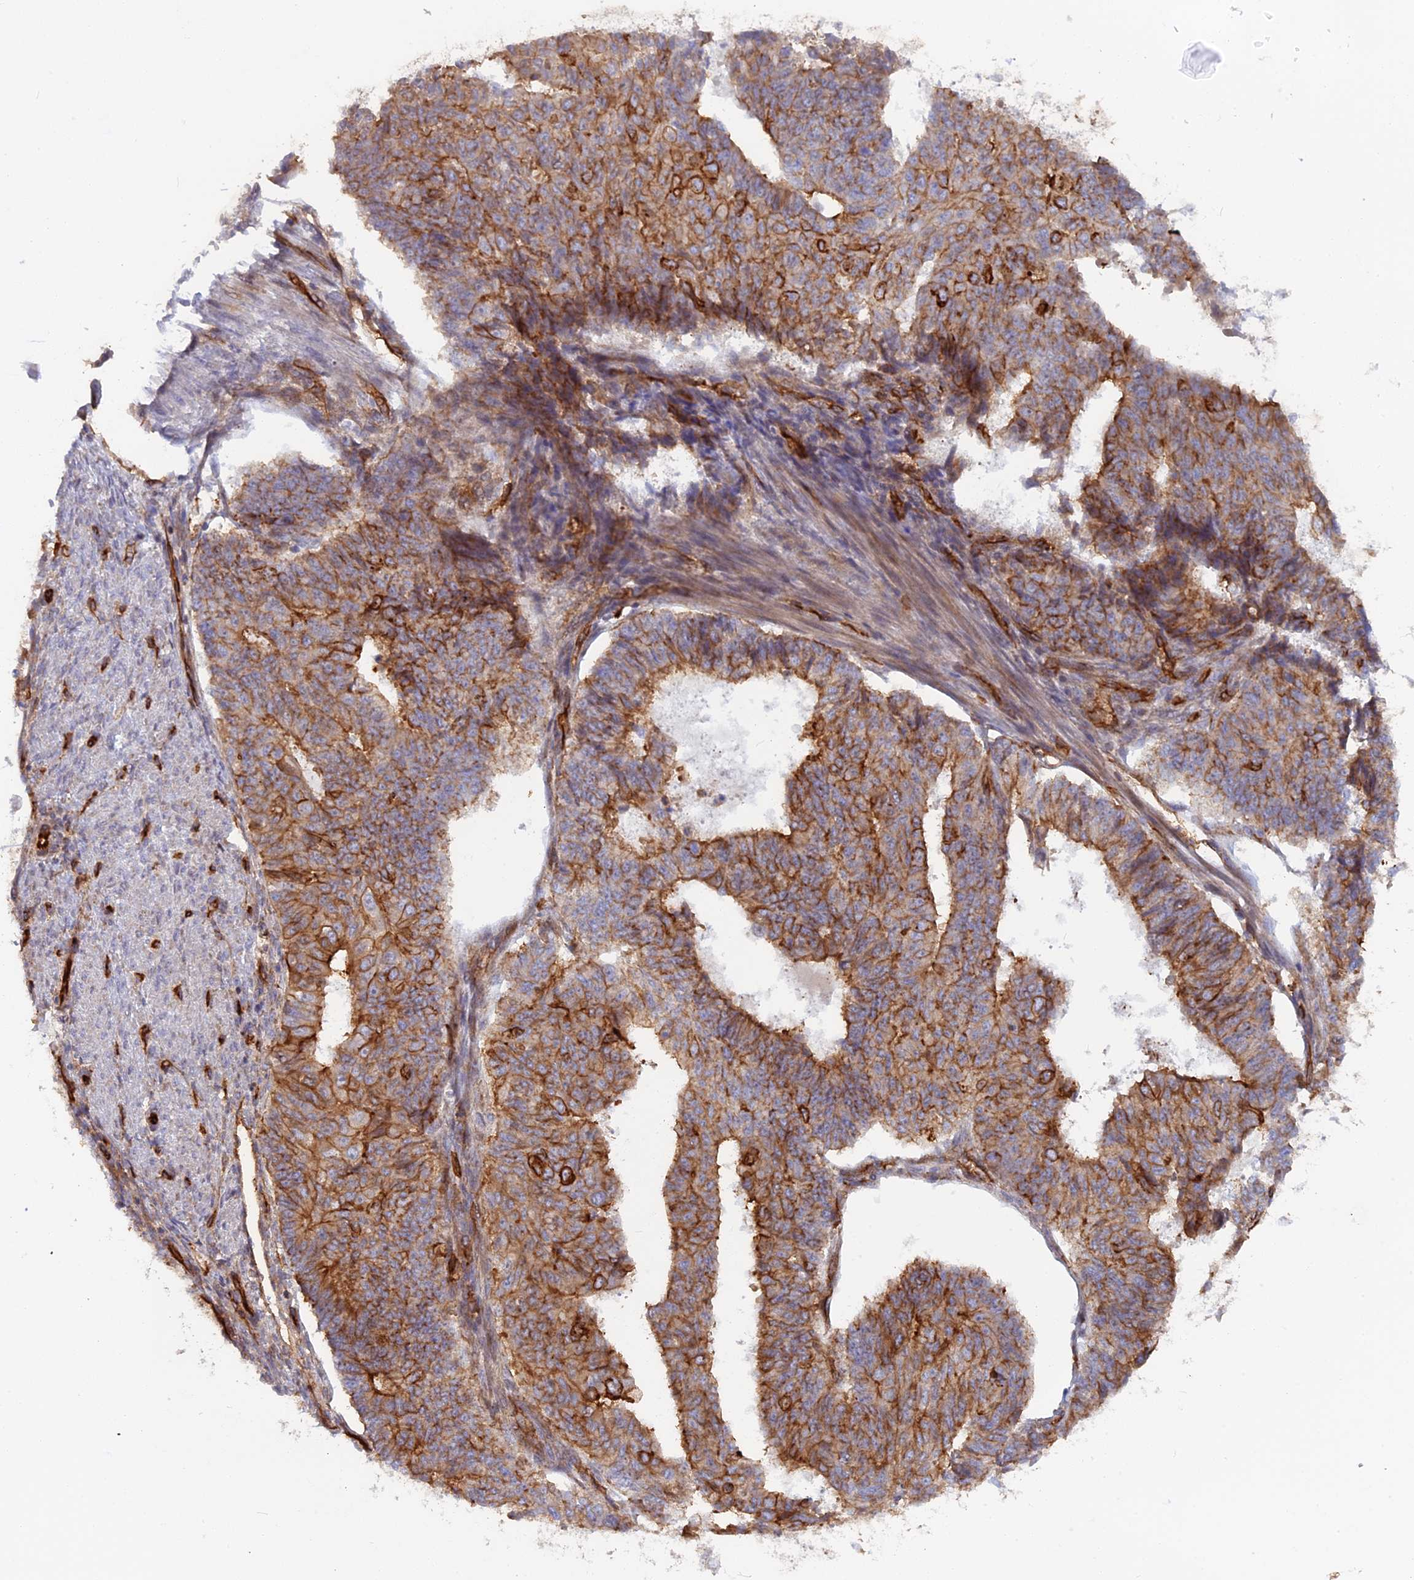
{"staining": {"intensity": "strong", "quantity": "25%-75%", "location": "cytoplasmic/membranous"}, "tissue": "endometrial cancer", "cell_type": "Tumor cells", "image_type": "cancer", "snomed": [{"axis": "morphology", "description": "Adenocarcinoma, NOS"}, {"axis": "topography", "description": "Endometrium"}], "caption": "Tumor cells demonstrate high levels of strong cytoplasmic/membranous positivity in about 25%-75% of cells in human endometrial cancer (adenocarcinoma).", "gene": "CNBD2", "patient": {"sex": "female", "age": 32}}